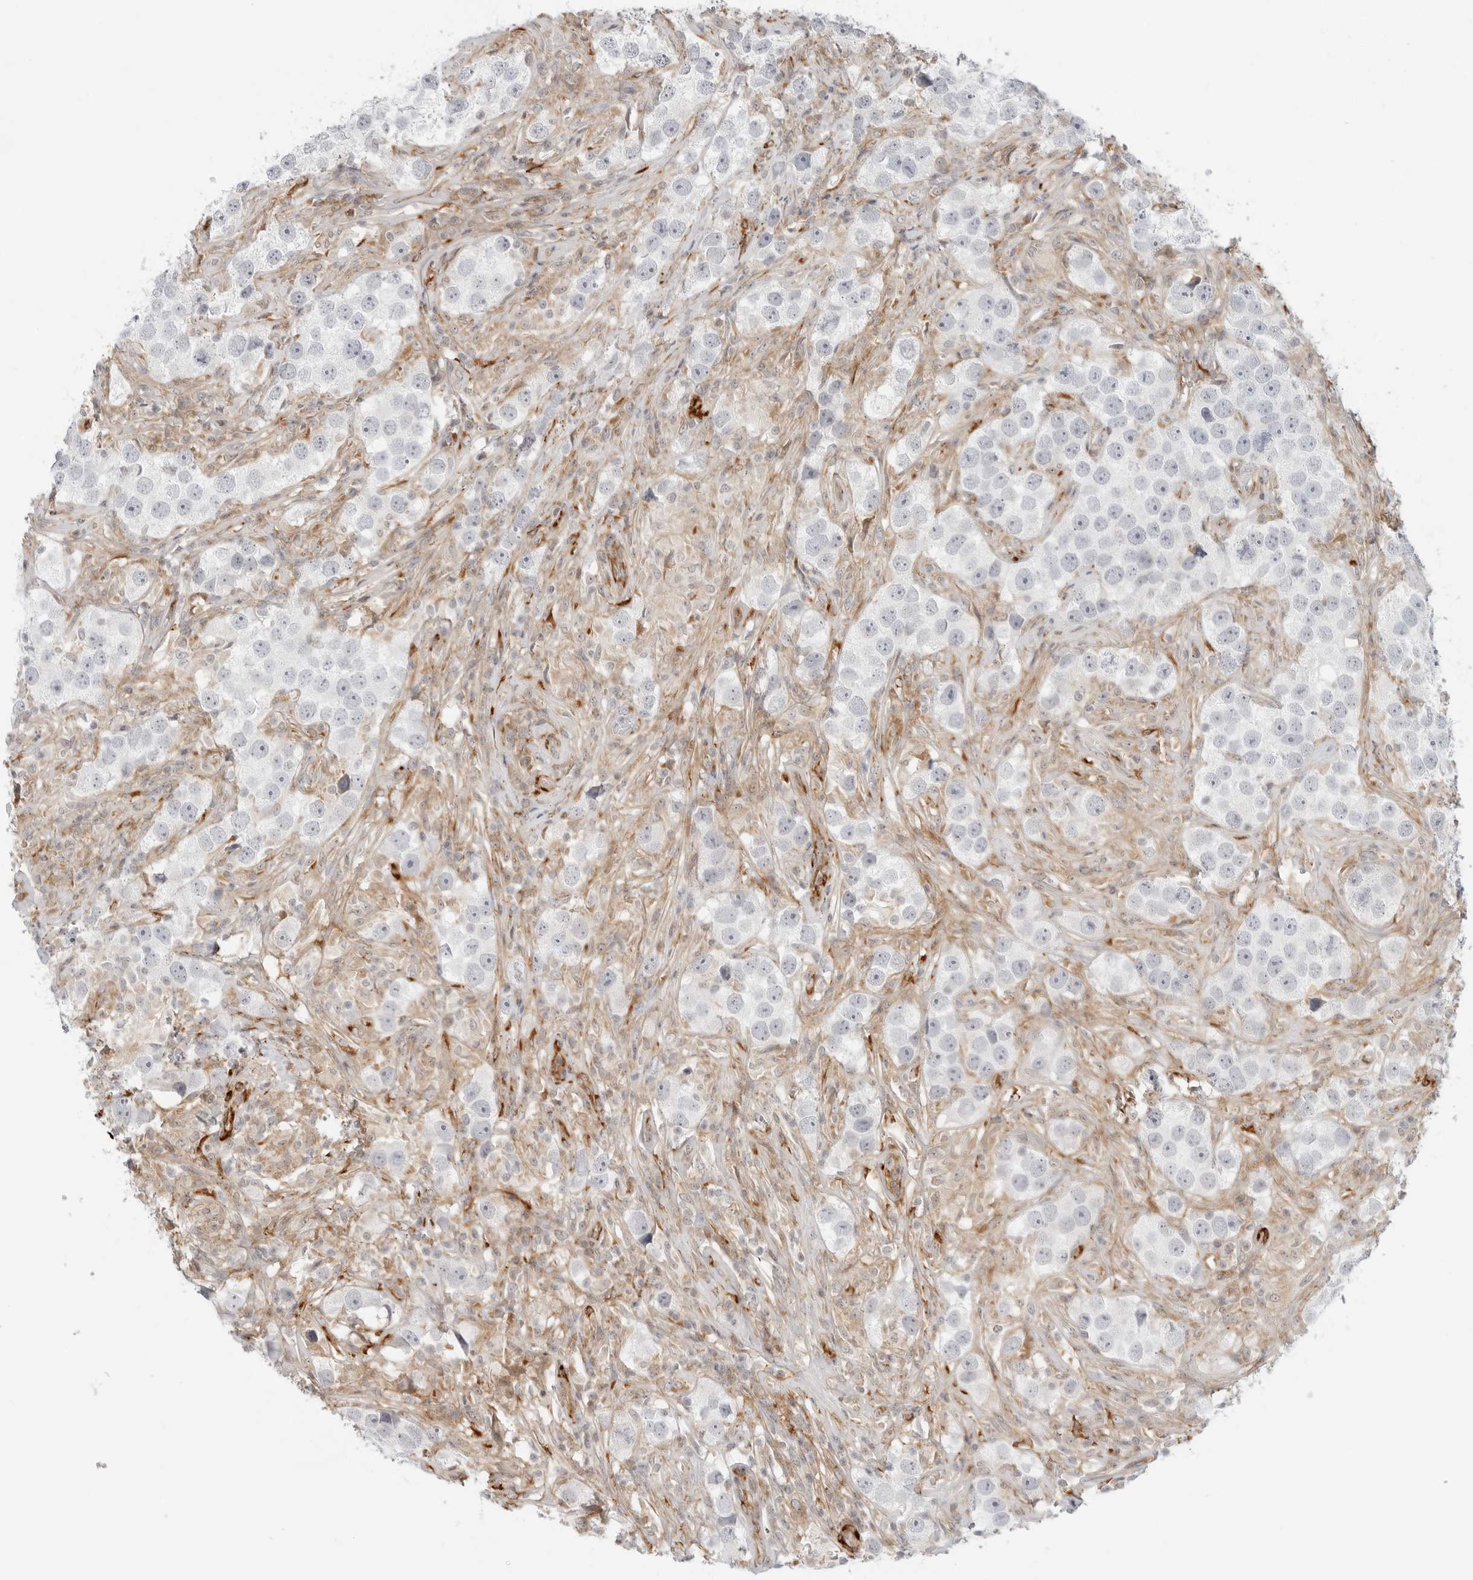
{"staining": {"intensity": "negative", "quantity": "none", "location": "none"}, "tissue": "testis cancer", "cell_type": "Tumor cells", "image_type": "cancer", "snomed": [{"axis": "morphology", "description": "Seminoma, NOS"}, {"axis": "topography", "description": "Testis"}], "caption": "Immunohistochemistry of testis cancer (seminoma) demonstrates no expression in tumor cells. (DAB (3,3'-diaminobenzidine) IHC visualized using brightfield microscopy, high magnification).", "gene": "C1QTNF1", "patient": {"sex": "male", "age": 49}}